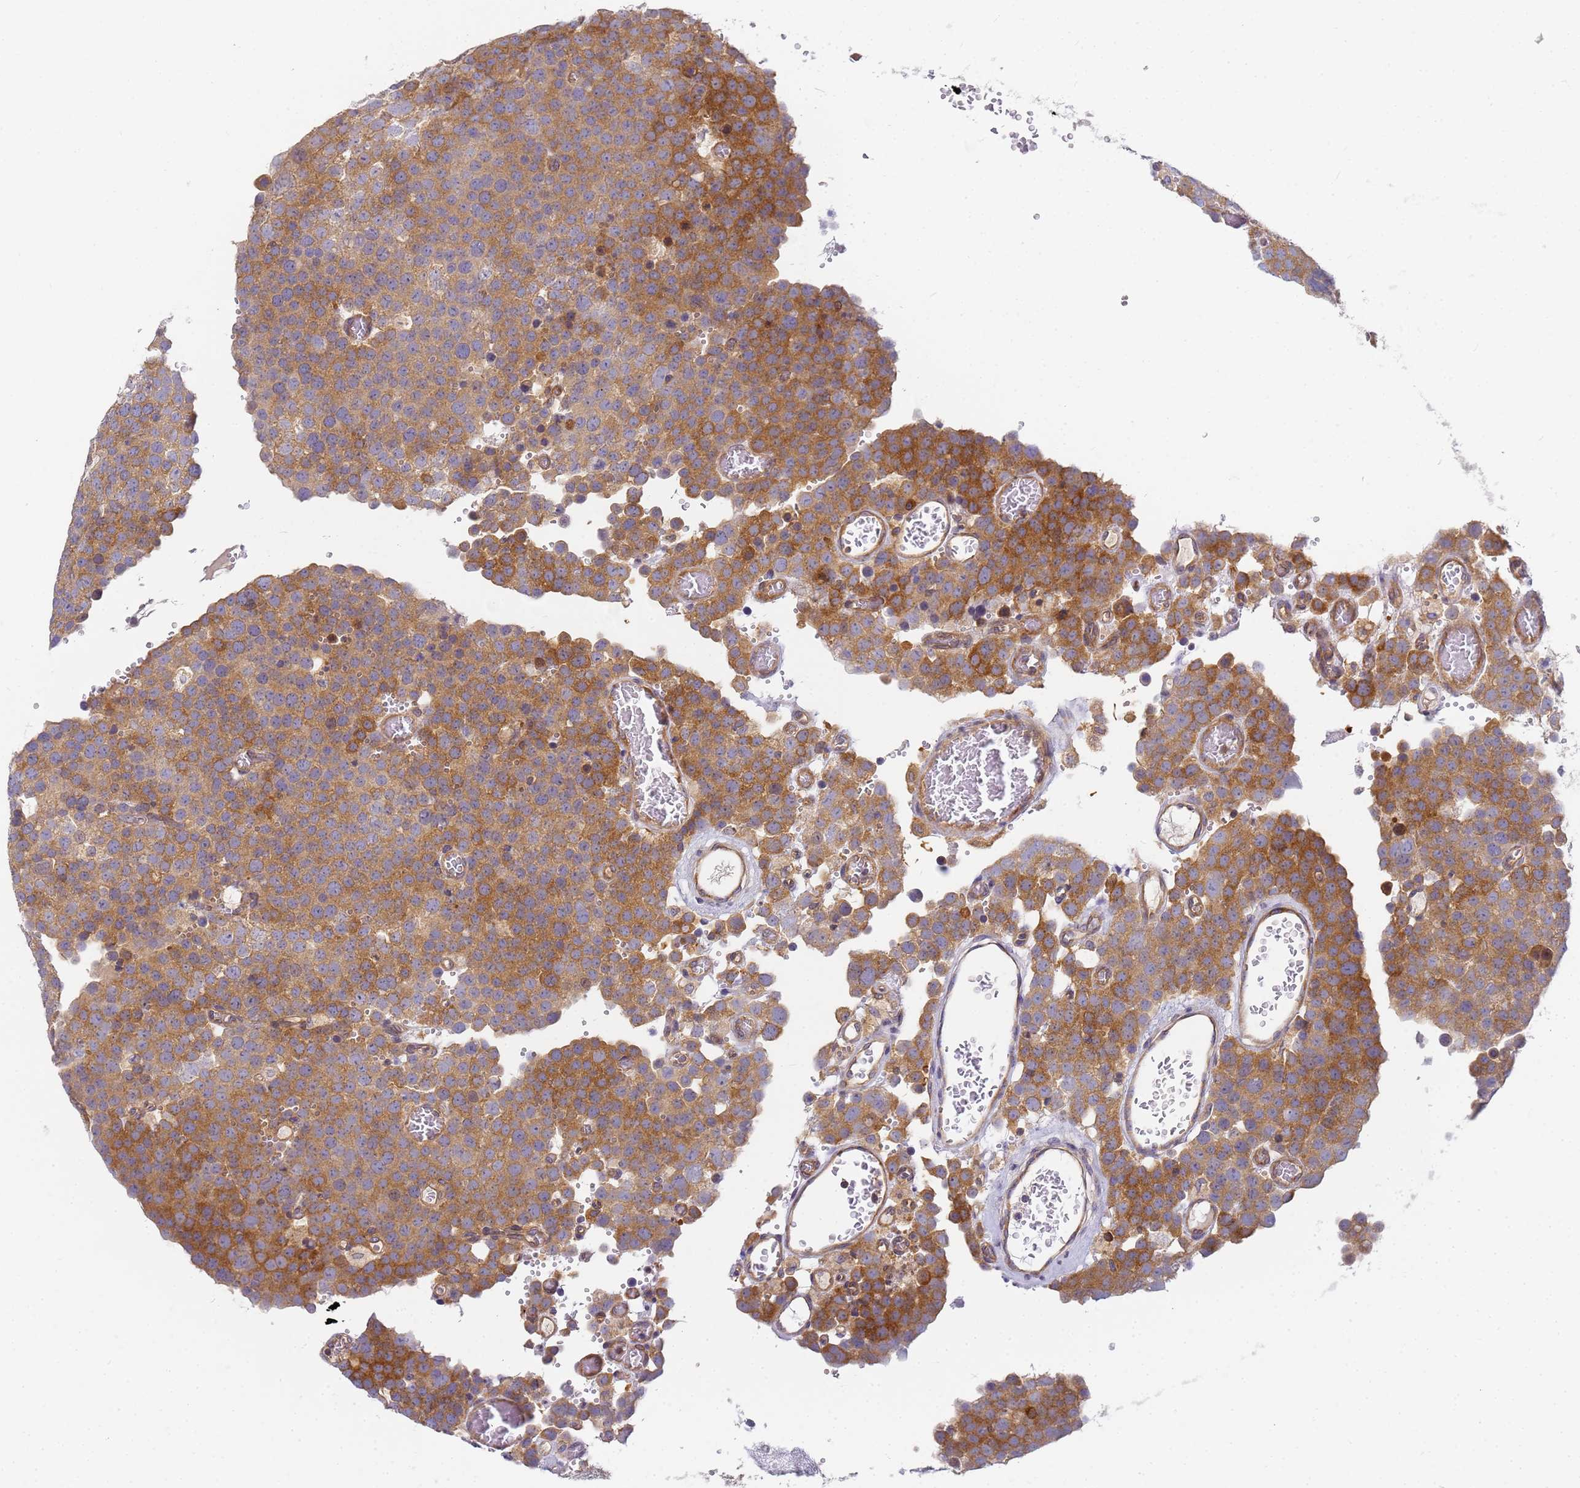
{"staining": {"intensity": "moderate", "quantity": ">75%", "location": "cytoplasmic/membranous"}, "tissue": "testis cancer", "cell_type": "Tumor cells", "image_type": "cancer", "snomed": [{"axis": "morphology", "description": "Normal tissue, NOS"}, {"axis": "morphology", "description": "Seminoma, NOS"}, {"axis": "topography", "description": "Testis"}], "caption": "A histopathology image of human testis cancer (seminoma) stained for a protein shows moderate cytoplasmic/membranous brown staining in tumor cells.", "gene": "CHM", "patient": {"sex": "male", "age": 71}}